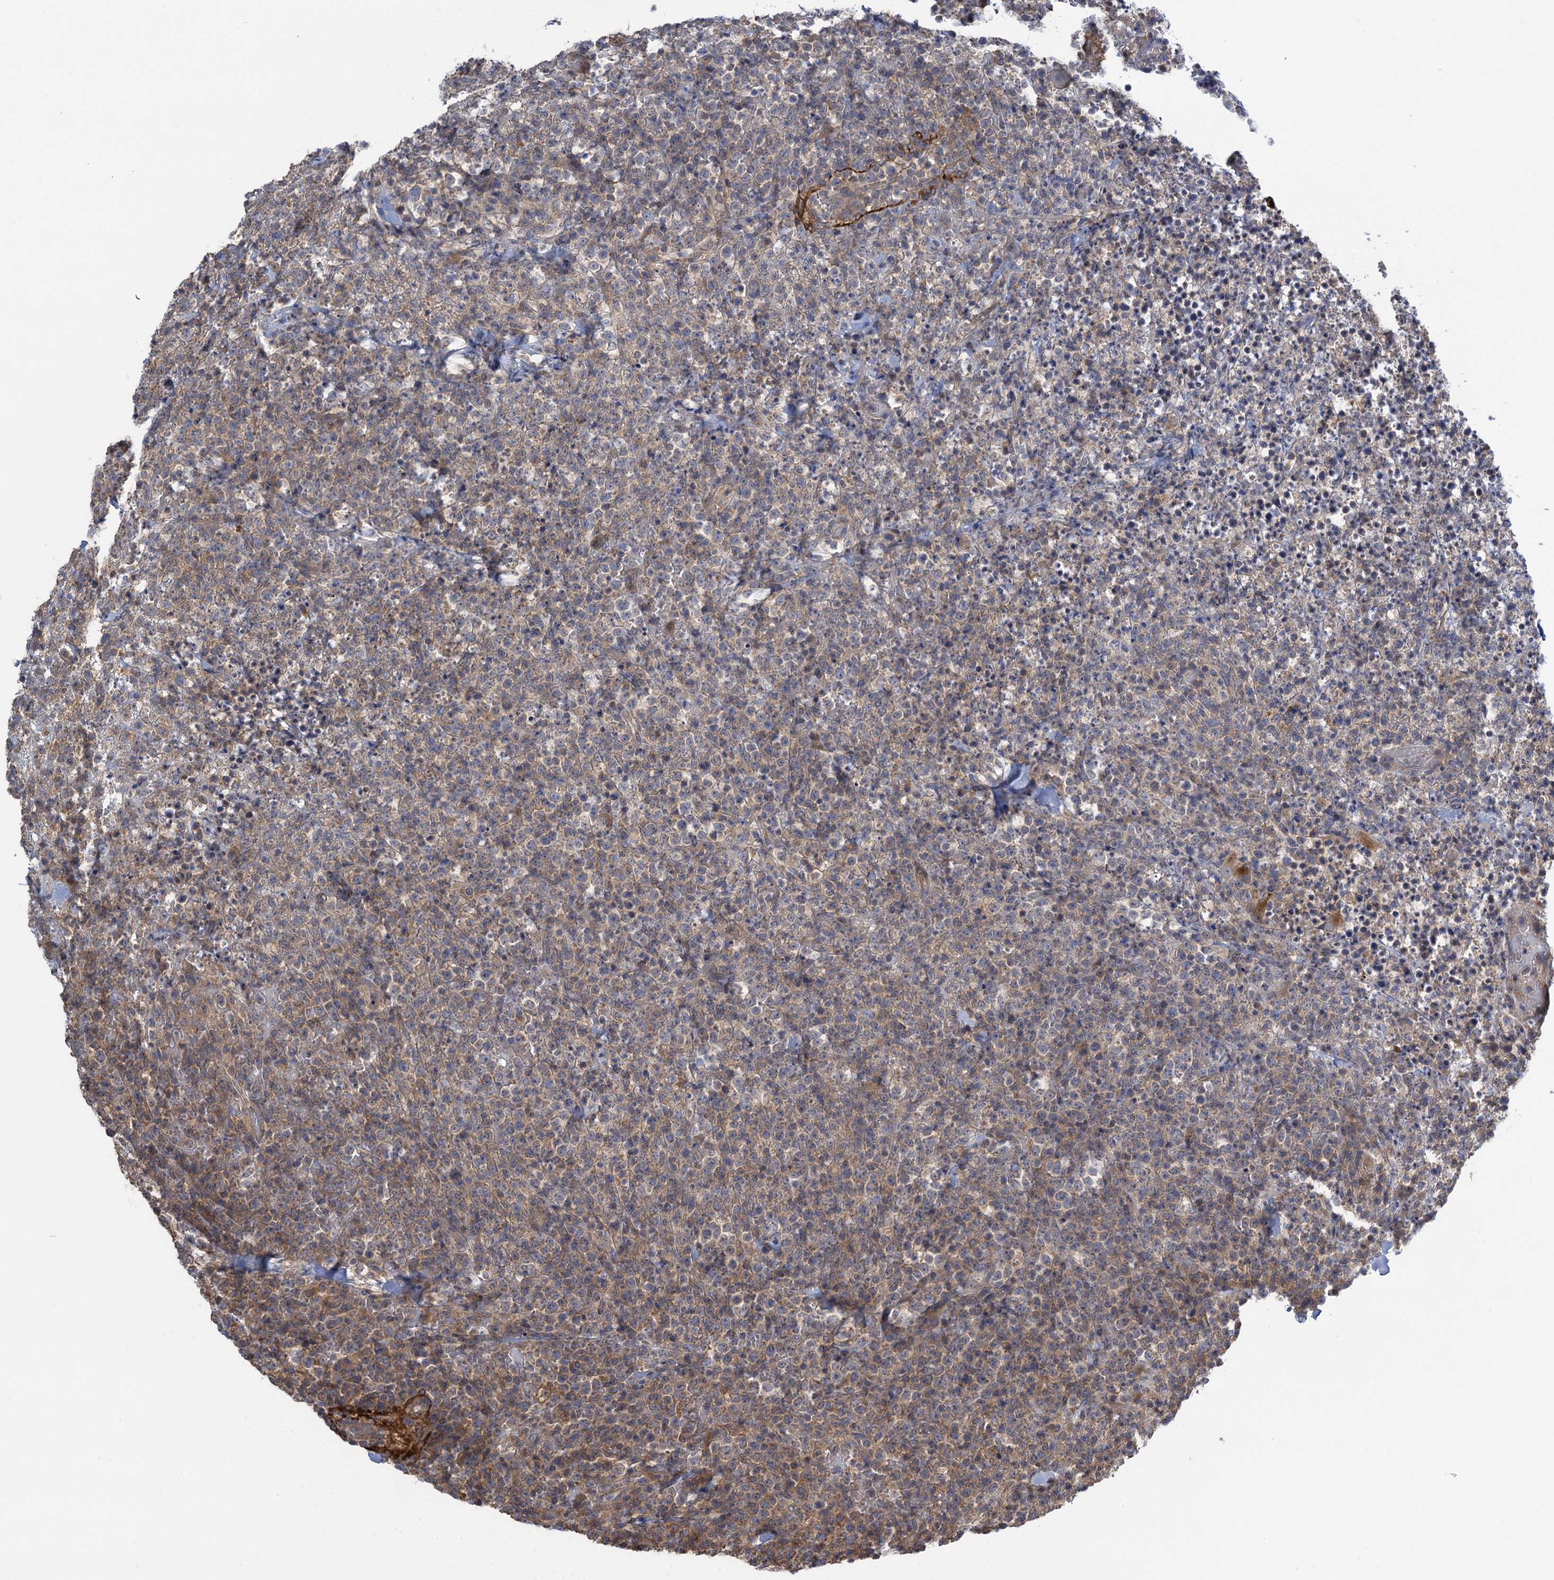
{"staining": {"intensity": "weak", "quantity": "<25%", "location": "cytoplasmic/membranous"}, "tissue": "lymphoma", "cell_type": "Tumor cells", "image_type": "cancer", "snomed": [{"axis": "morphology", "description": "Malignant lymphoma, non-Hodgkin's type, High grade"}, {"axis": "topography", "description": "Colon"}], "caption": "DAB immunohistochemical staining of high-grade malignant lymphoma, non-Hodgkin's type demonstrates no significant staining in tumor cells.", "gene": "WDR88", "patient": {"sex": "female", "age": 53}}